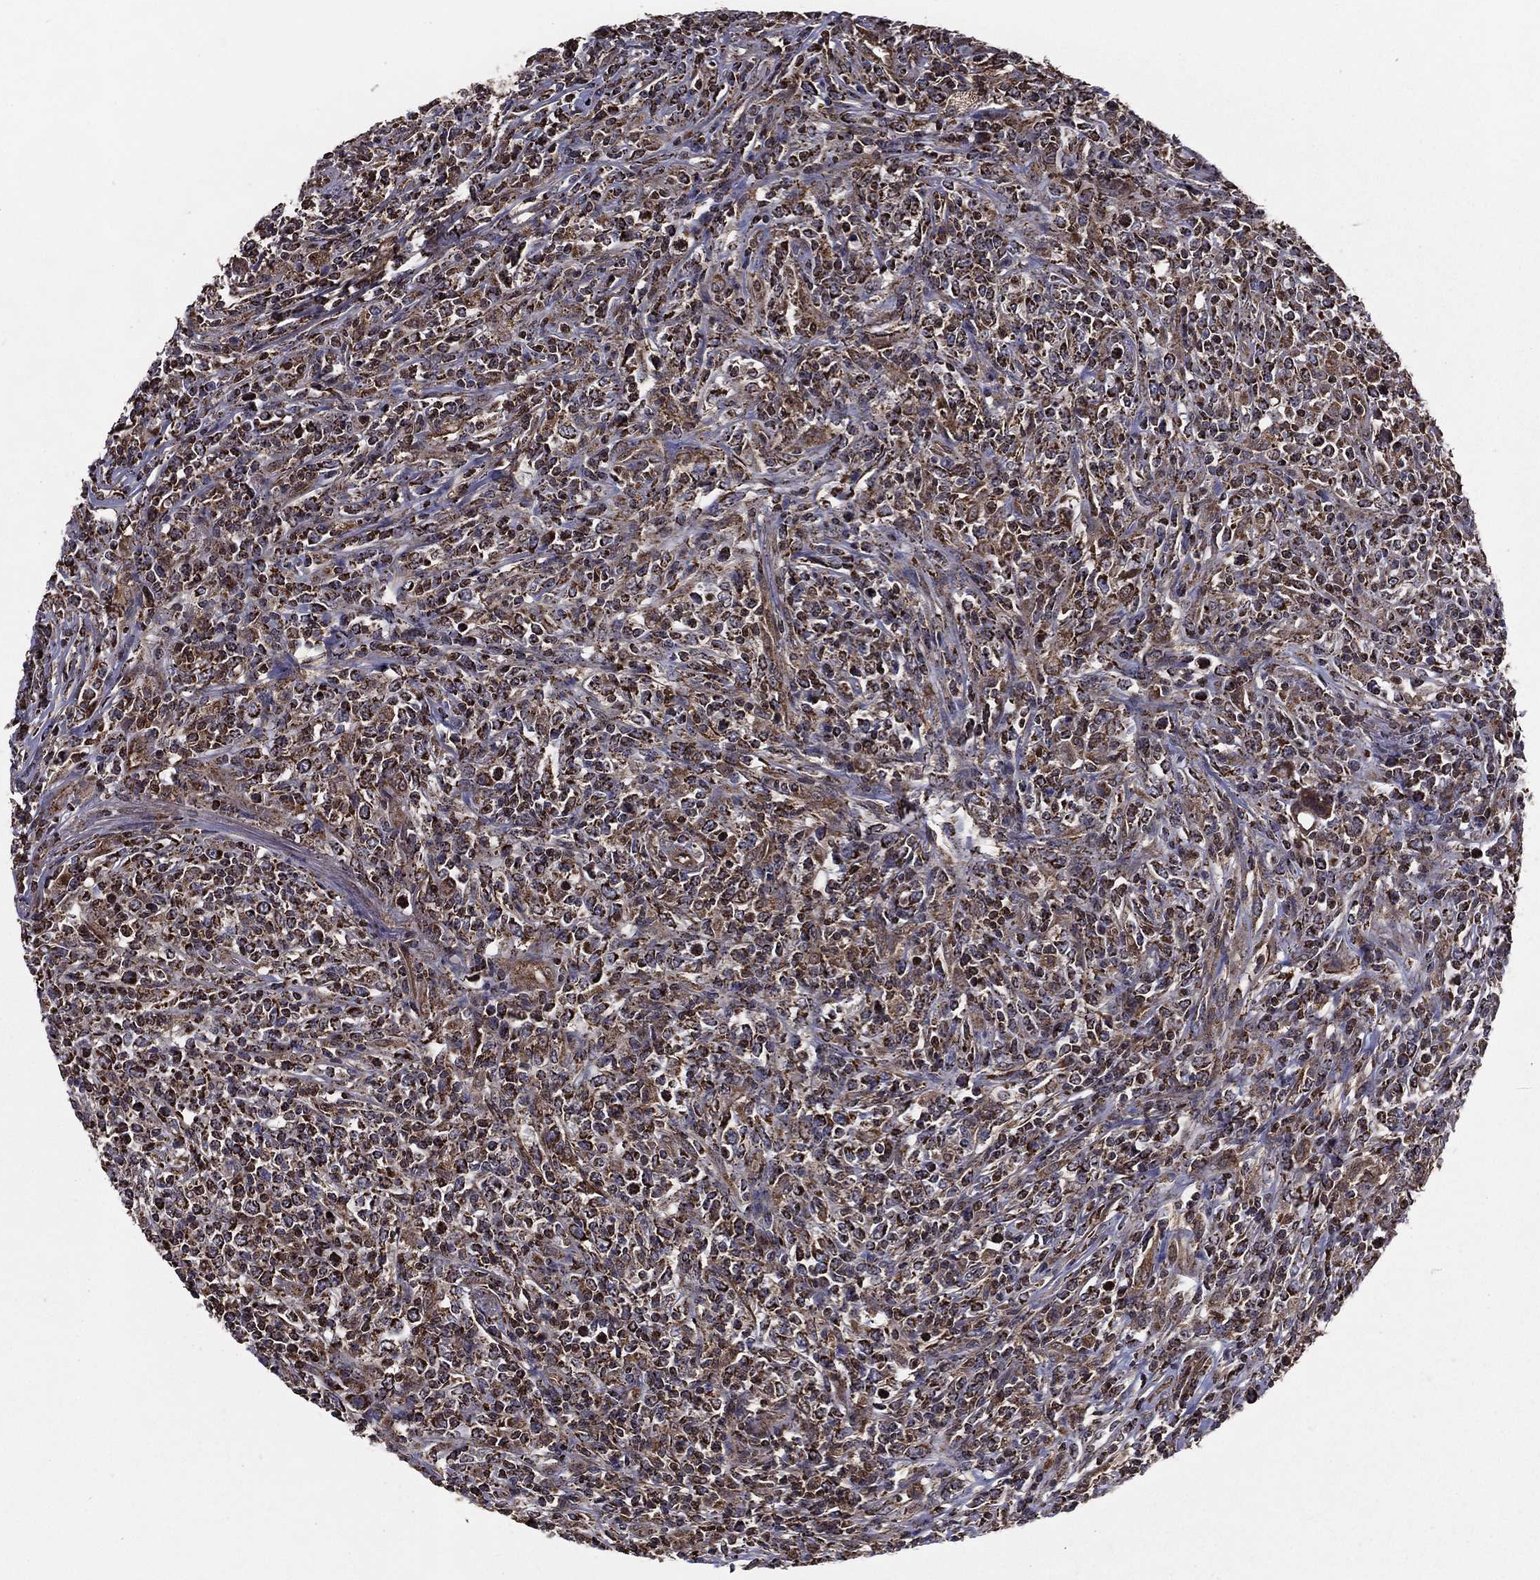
{"staining": {"intensity": "moderate", "quantity": "<25%", "location": "cytoplasmic/membranous"}, "tissue": "lymphoma", "cell_type": "Tumor cells", "image_type": "cancer", "snomed": [{"axis": "morphology", "description": "Malignant lymphoma, non-Hodgkin's type, High grade"}, {"axis": "topography", "description": "Lung"}], "caption": "This is a photomicrograph of immunohistochemistry (IHC) staining of high-grade malignant lymphoma, non-Hodgkin's type, which shows moderate staining in the cytoplasmic/membranous of tumor cells.", "gene": "RIGI", "patient": {"sex": "male", "age": 79}}